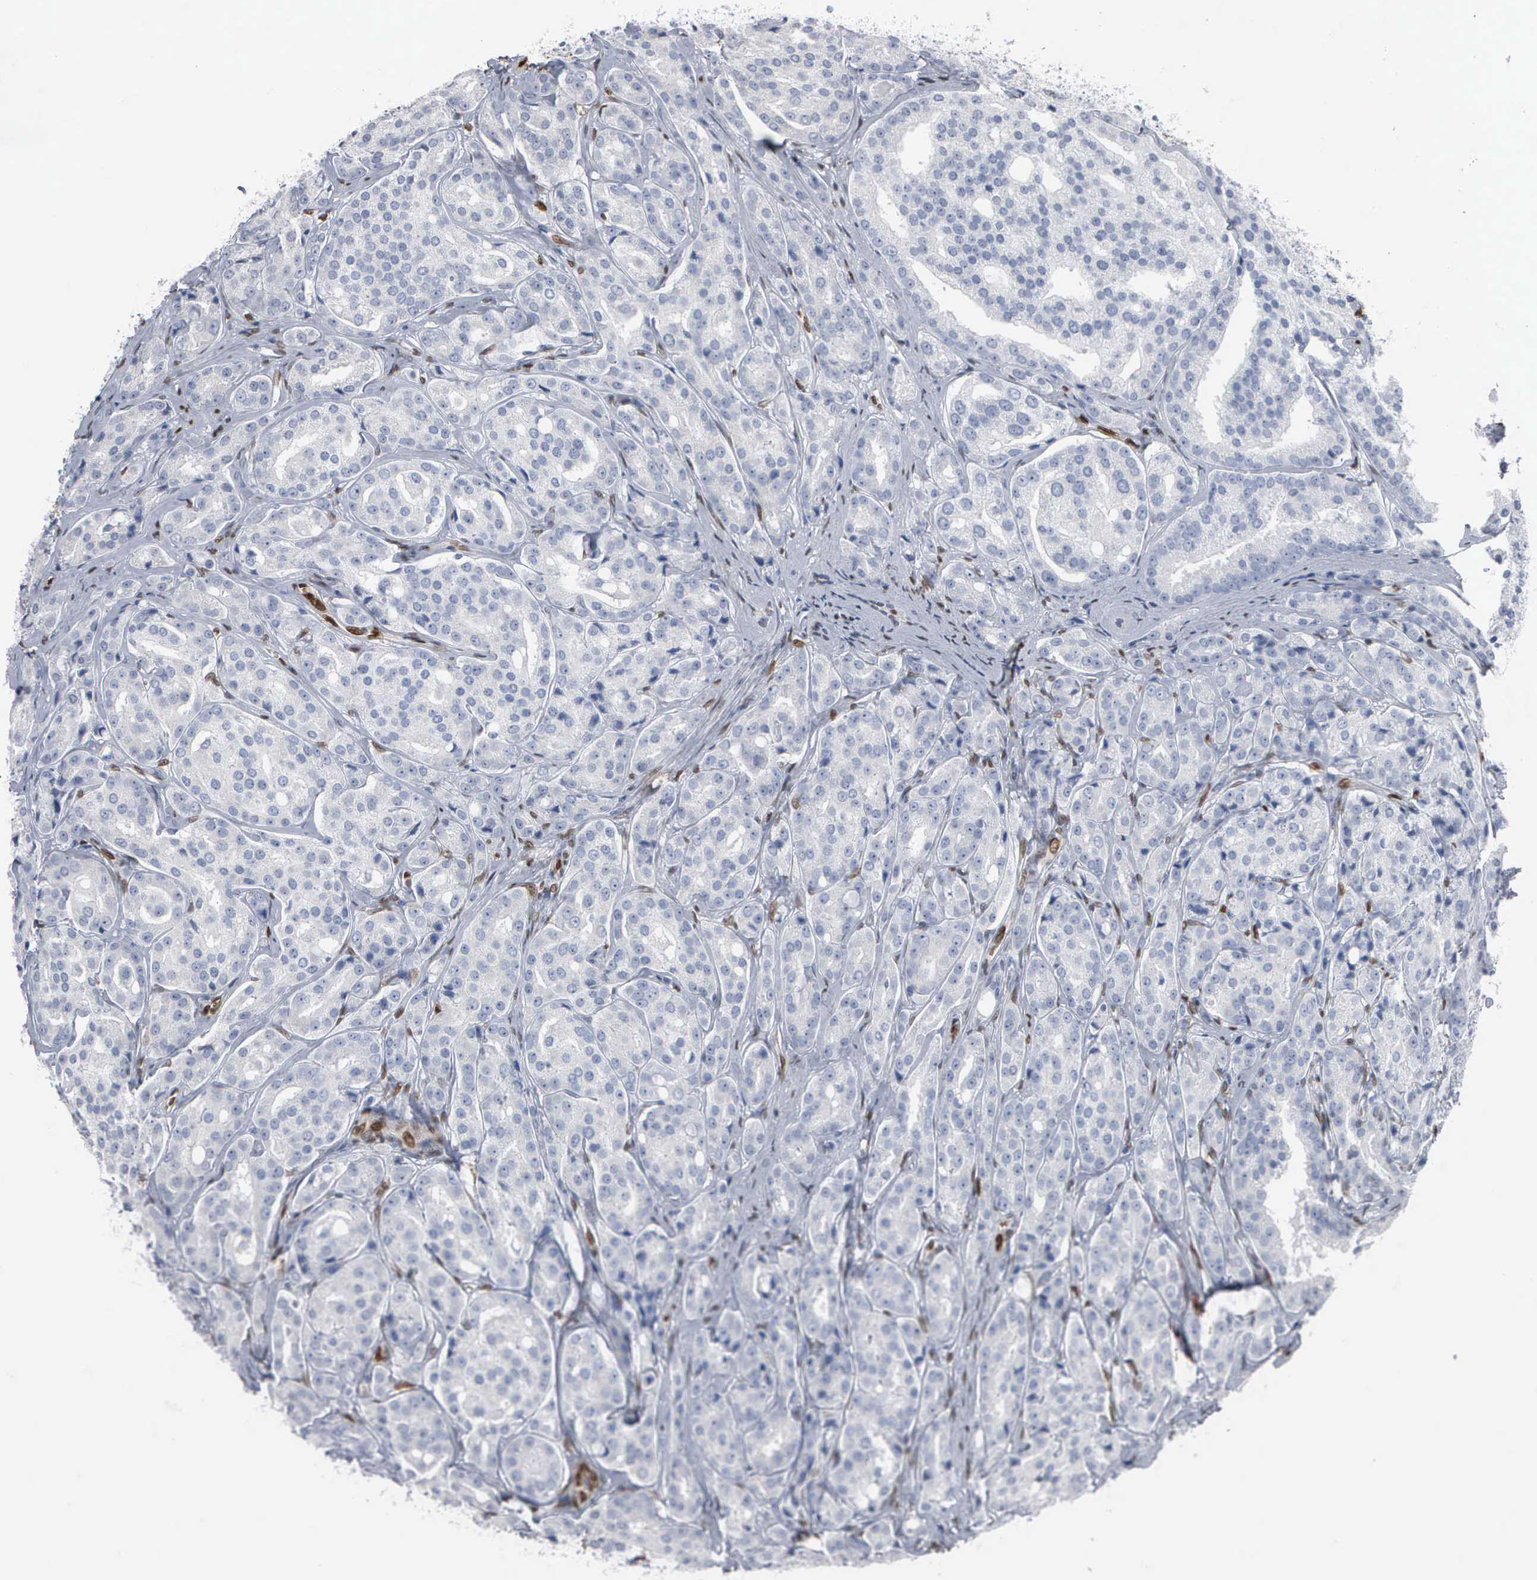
{"staining": {"intensity": "negative", "quantity": "none", "location": "none"}, "tissue": "prostate cancer", "cell_type": "Tumor cells", "image_type": "cancer", "snomed": [{"axis": "morphology", "description": "Adenocarcinoma, High grade"}, {"axis": "topography", "description": "Prostate"}], "caption": "Tumor cells are negative for protein expression in human prostate high-grade adenocarcinoma. (Stains: DAB IHC with hematoxylin counter stain, Microscopy: brightfield microscopy at high magnification).", "gene": "FGF2", "patient": {"sex": "male", "age": 64}}